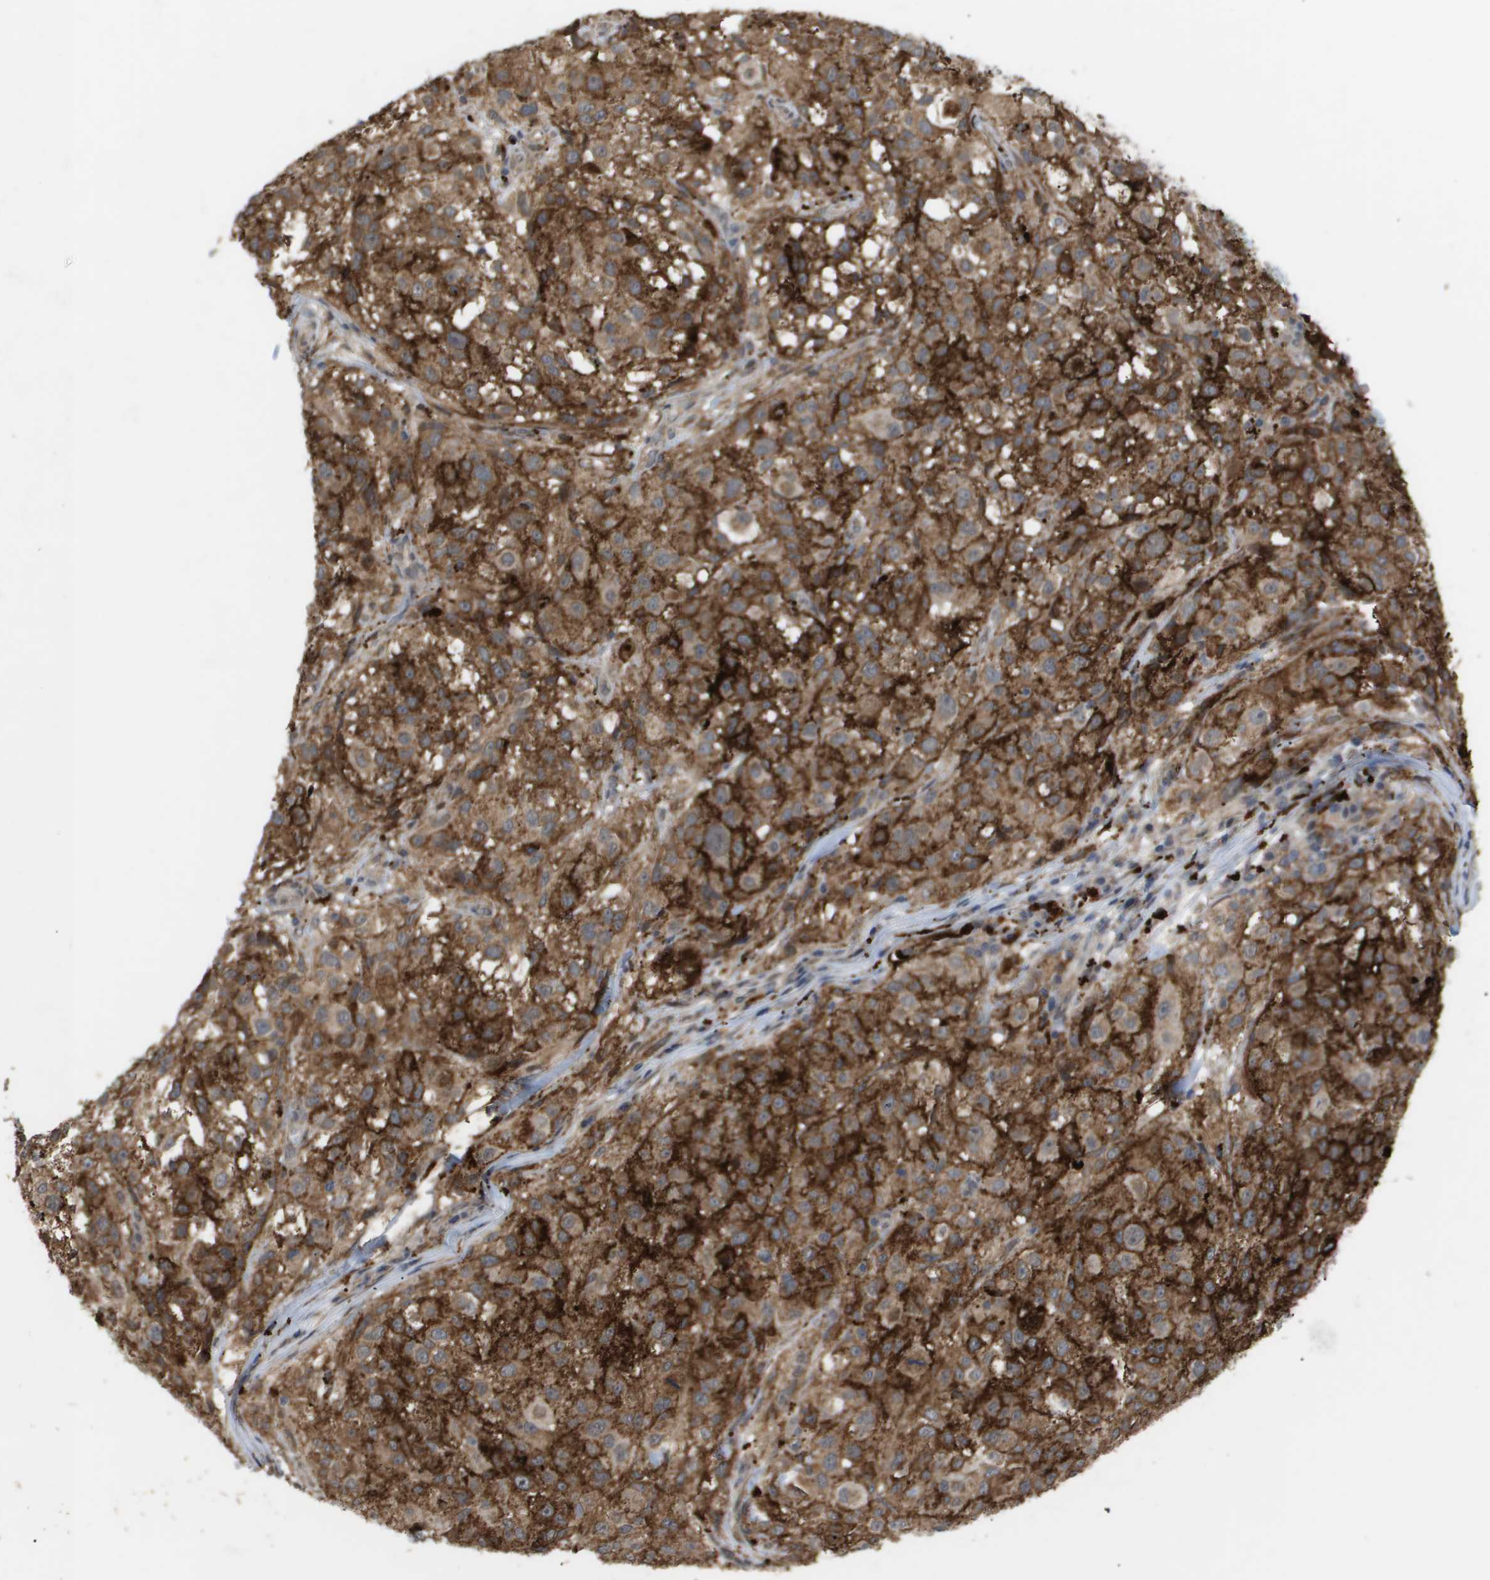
{"staining": {"intensity": "moderate", "quantity": ">75%", "location": "cytoplasmic/membranous"}, "tissue": "melanoma", "cell_type": "Tumor cells", "image_type": "cancer", "snomed": [{"axis": "morphology", "description": "Necrosis, NOS"}, {"axis": "morphology", "description": "Malignant melanoma, NOS"}, {"axis": "topography", "description": "Skin"}], "caption": "Immunohistochemistry of human malignant melanoma shows medium levels of moderate cytoplasmic/membranous positivity in about >75% of tumor cells. The staining was performed using DAB (3,3'-diaminobenzidine), with brown indicating positive protein expression. Nuclei are stained blue with hematoxylin.", "gene": "PDGFB", "patient": {"sex": "female", "age": 87}}